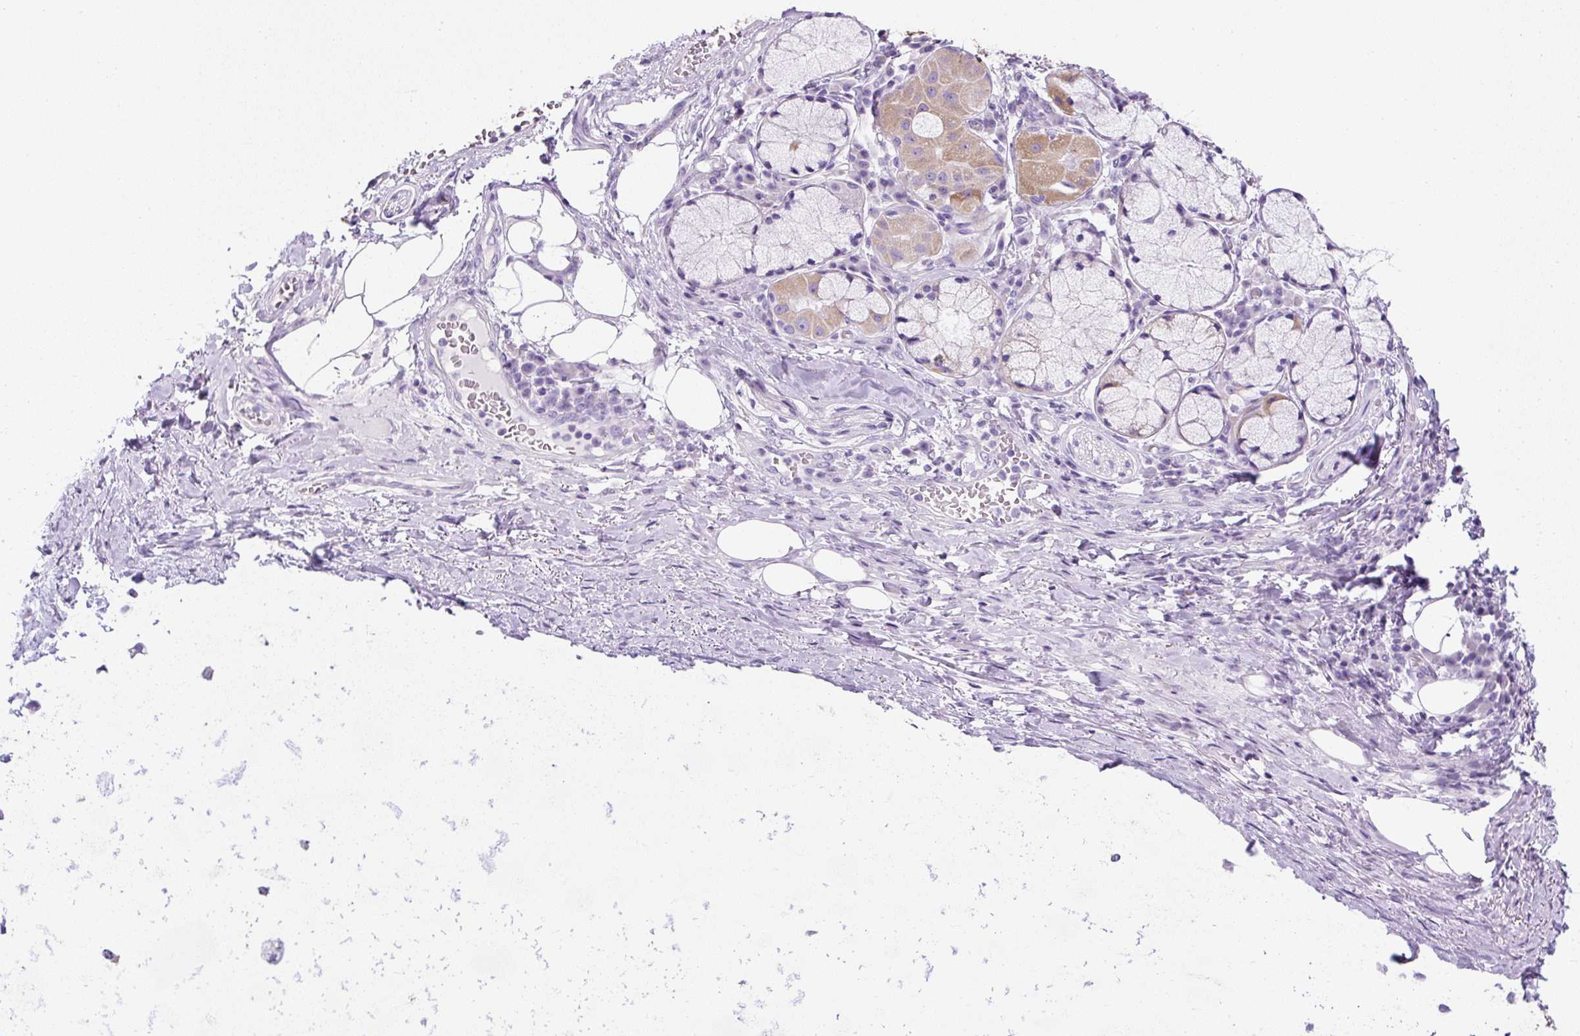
{"staining": {"intensity": "negative", "quantity": "none", "location": "none"}, "tissue": "adipose tissue", "cell_type": "Adipocytes", "image_type": "normal", "snomed": [{"axis": "morphology", "description": "Normal tissue, NOS"}, {"axis": "topography", "description": "Cartilage tissue"}, {"axis": "topography", "description": "Bronchus"}], "caption": "High power microscopy micrograph of an immunohistochemistry (IHC) histopathology image of normal adipose tissue, revealing no significant staining in adipocytes.", "gene": "C2CD4C", "patient": {"sex": "male", "age": 56}}